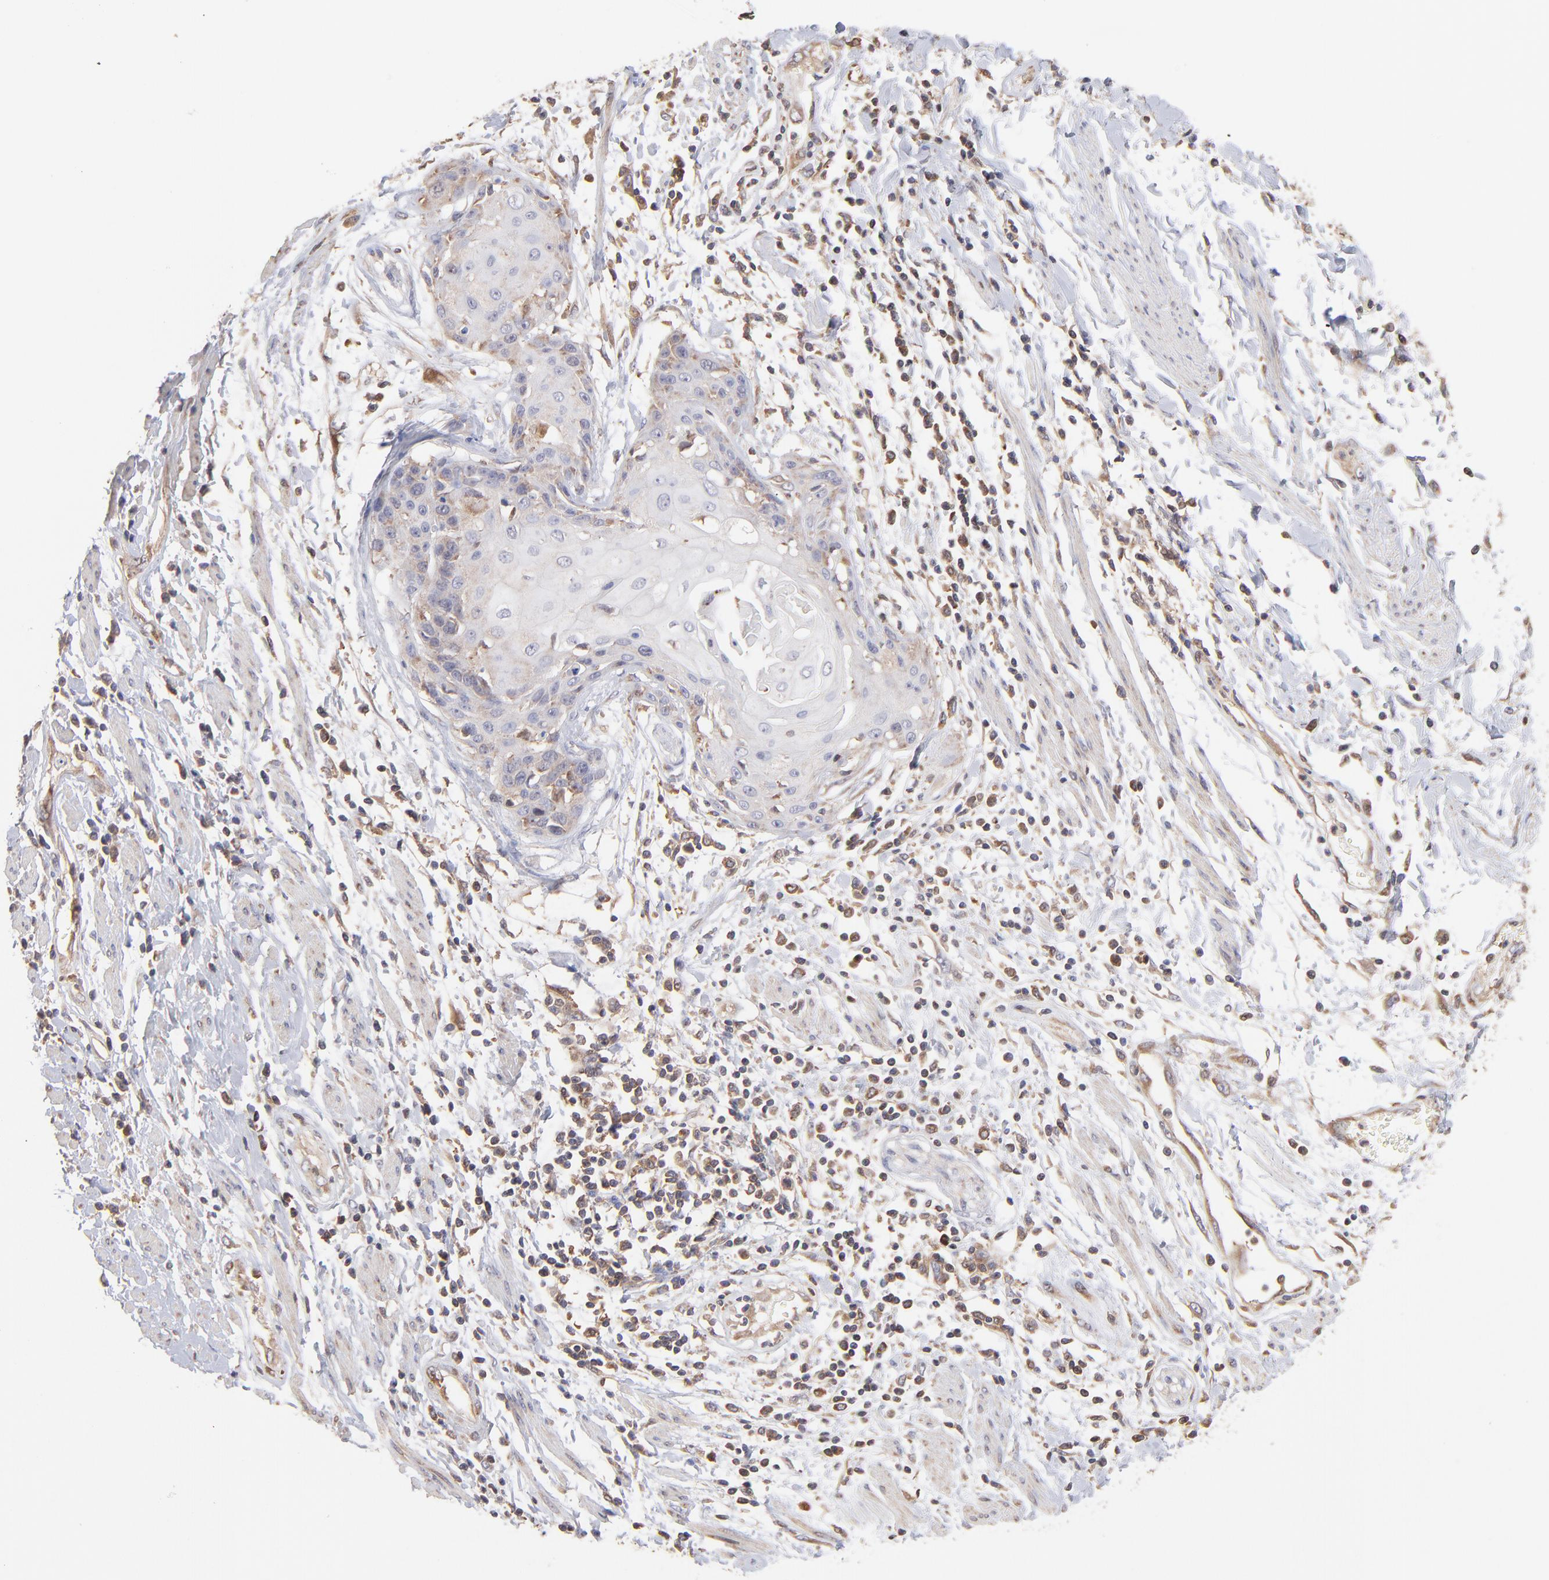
{"staining": {"intensity": "weak", "quantity": "<25%", "location": "cytoplasmic/membranous"}, "tissue": "cervical cancer", "cell_type": "Tumor cells", "image_type": "cancer", "snomed": [{"axis": "morphology", "description": "Squamous cell carcinoma, NOS"}, {"axis": "topography", "description": "Cervix"}], "caption": "Immunohistochemical staining of cervical squamous cell carcinoma exhibits no significant positivity in tumor cells.", "gene": "MAPRE1", "patient": {"sex": "female", "age": 57}}